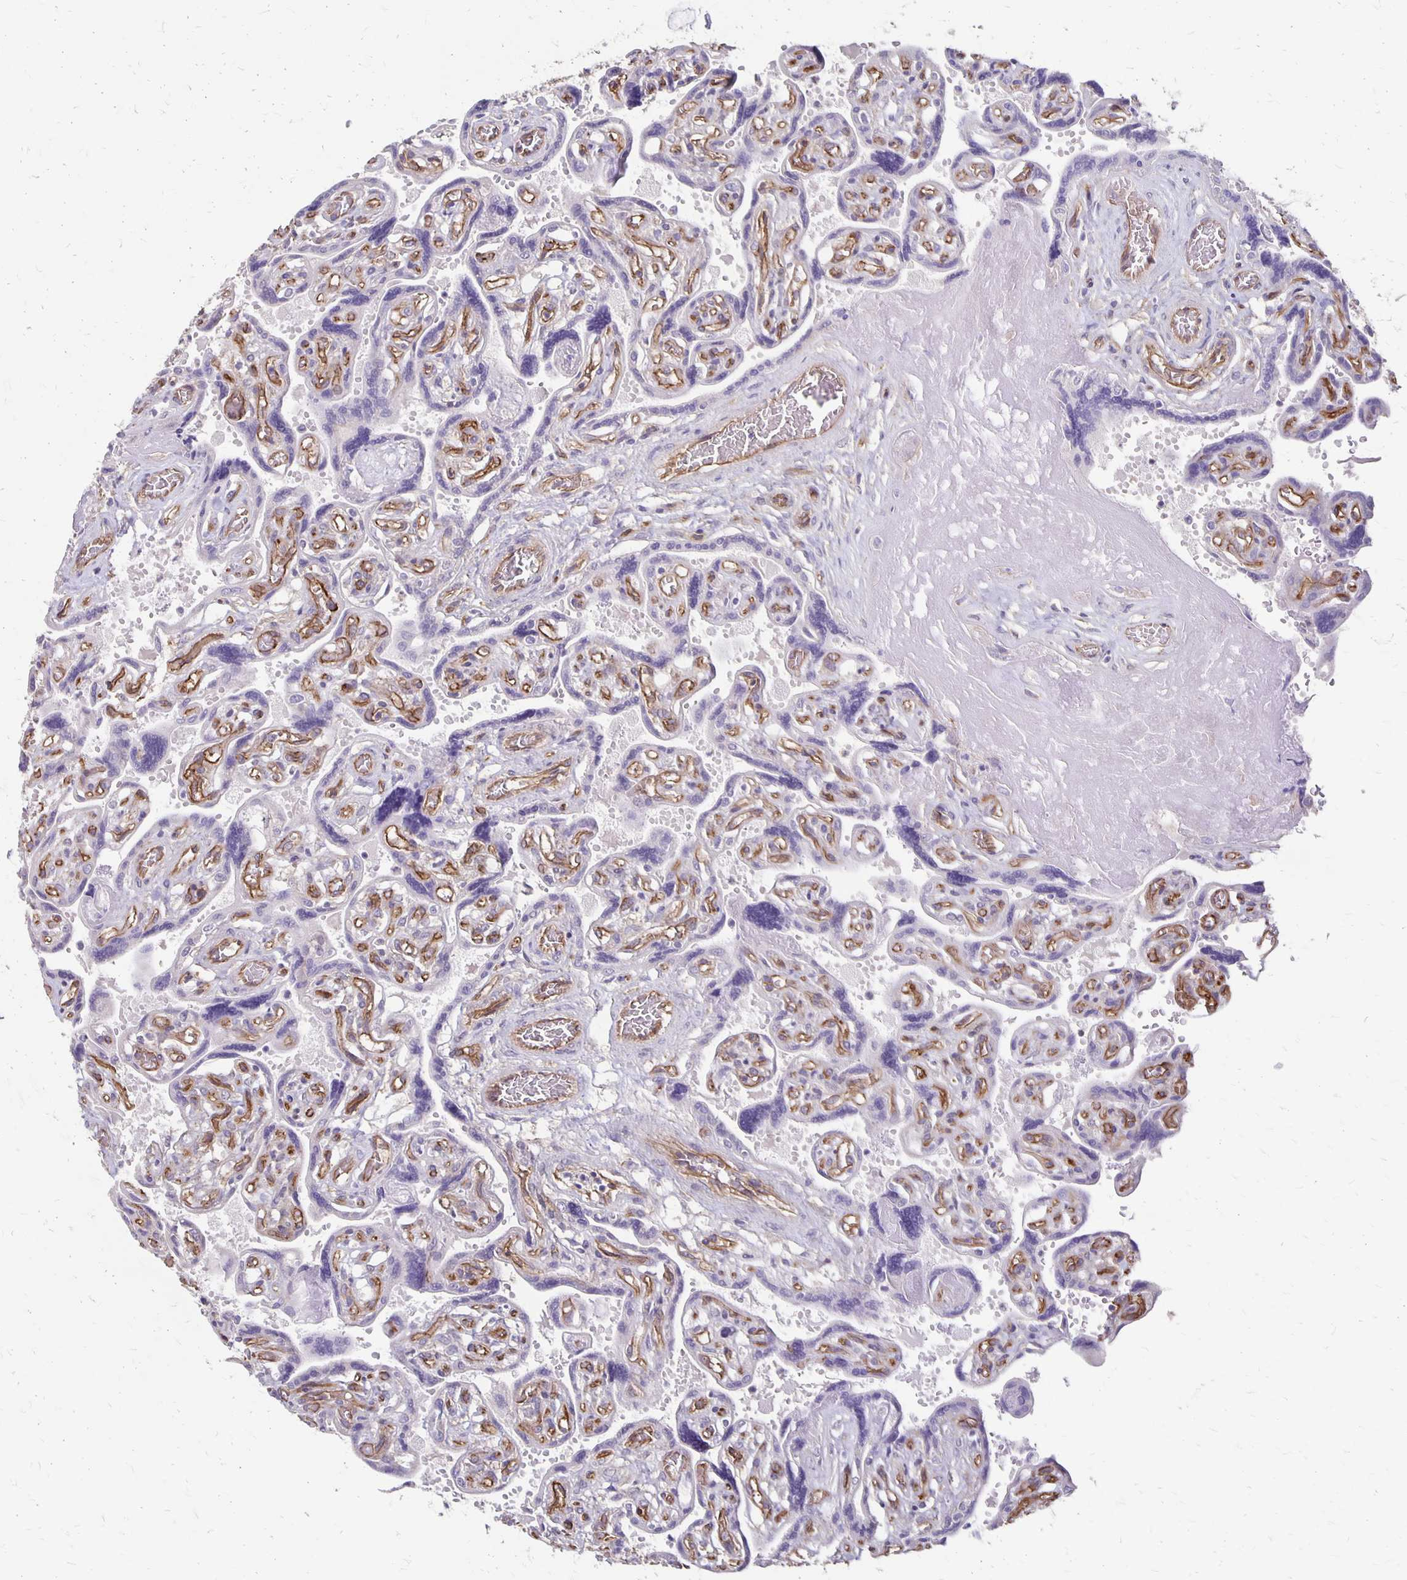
{"staining": {"intensity": "negative", "quantity": "none", "location": "none"}, "tissue": "placenta", "cell_type": "Decidual cells", "image_type": "normal", "snomed": [{"axis": "morphology", "description": "Normal tissue, NOS"}, {"axis": "topography", "description": "Placenta"}], "caption": "This is an immunohistochemistry photomicrograph of normal human placenta. There is no positivity in decidual cells.", "gene": "PPP1R3E", "patient": {"sex": "female", "age": 32}}